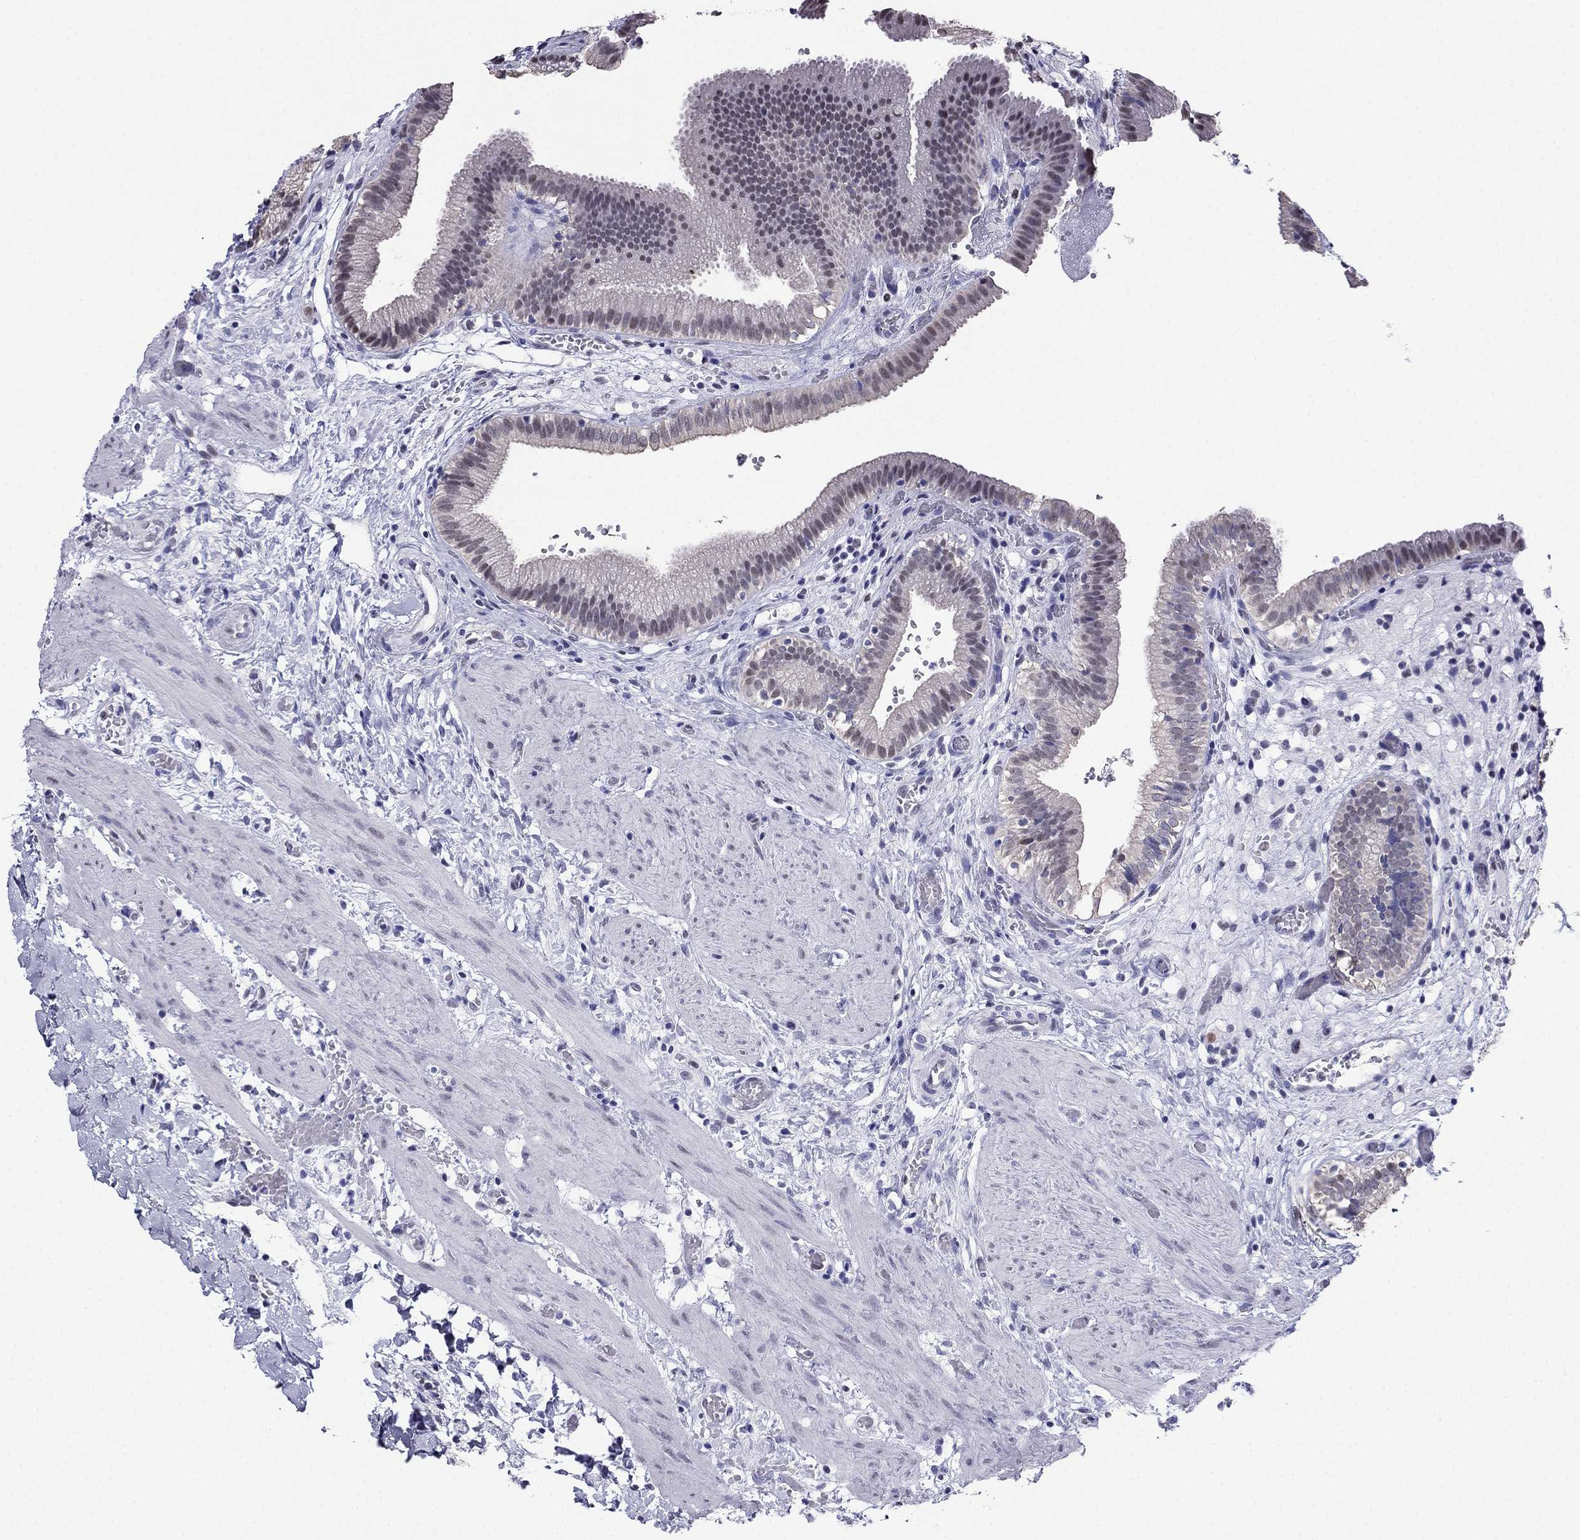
{"staining": {"intensity": "weak", "quantity": "<25%", "location": "nuclear"}, "tissue": "gallbladder", "cell_type": "Glandular cells", "image_type": "normal", "snomed": [{"axis": "morphology", "description": "Normal tissue, NOS"}, {"axis": "topography", "description": "Gallbladder"}], "caption": "This is a micrograph of immunohistochemistry (IHC) staining of normal gallbladder, which shows no positivity in glandular cells. (DAB (3,3'-diaminobenzidine) IHC with hematoxylin counter stain).", "gene": "PPM1G", "patient": {"sex": "female", "age": 24}}